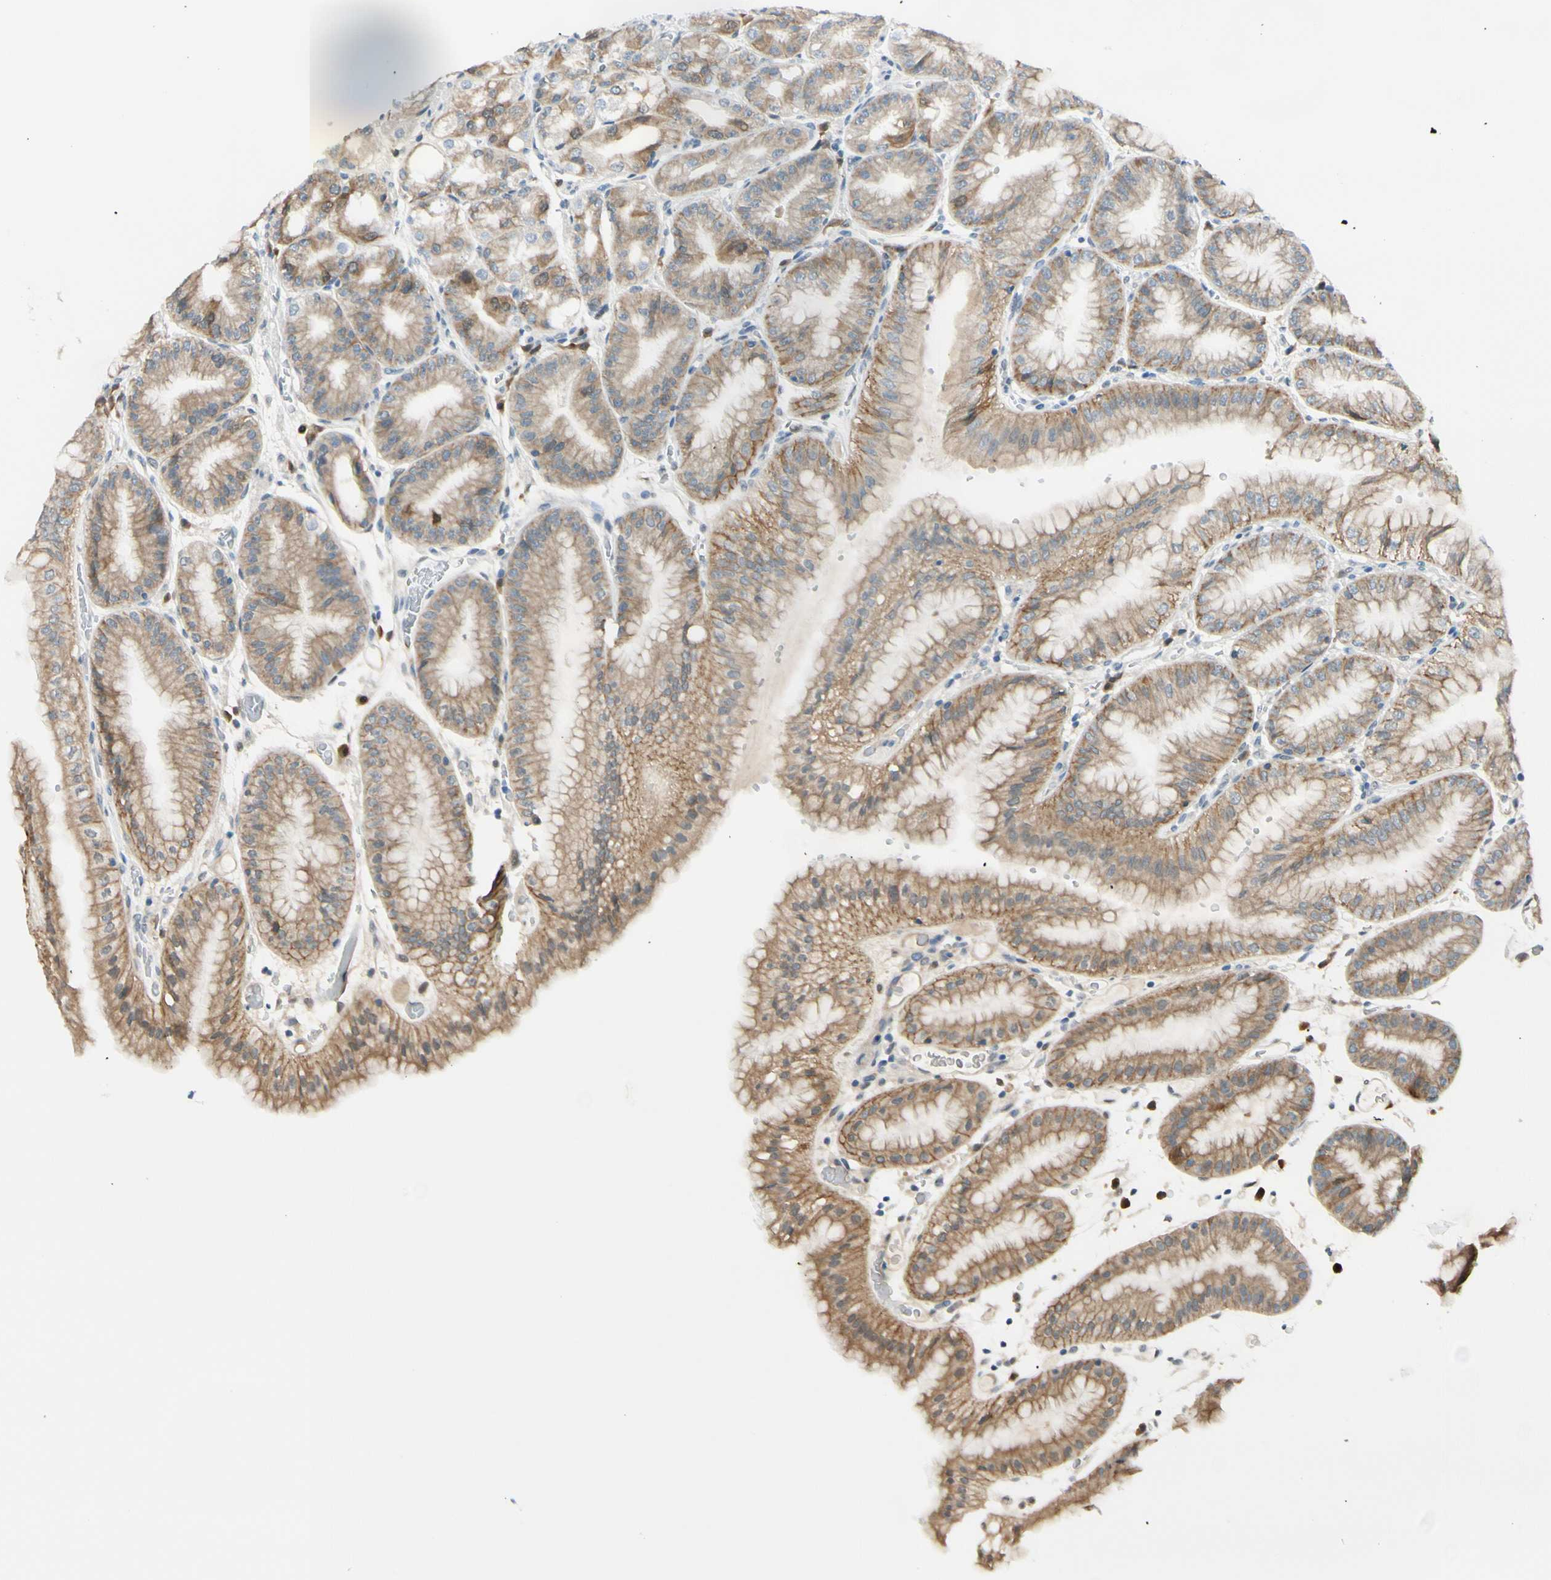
{"staining": {"intensity": "moderate", "quantity": ">75%", "location": "cytoplasmic/membranous,nuclear"}, "tissue": "stomach", "cell_type": "Glandular cells", "image_type": "normal", "snomed": [{"axis": "morphology", "description": "Normal tissue, NOS"}, {"axis": "topography", "description": "Stomach, lower"}], "caption": "Moderate cytoplasmic/membranous,nuclear expression is seen in approximately >75% of glandular cells in unremarkable stomach.", "gene": "PTTG1", "patient": {"sex": "male", "age": 71}}